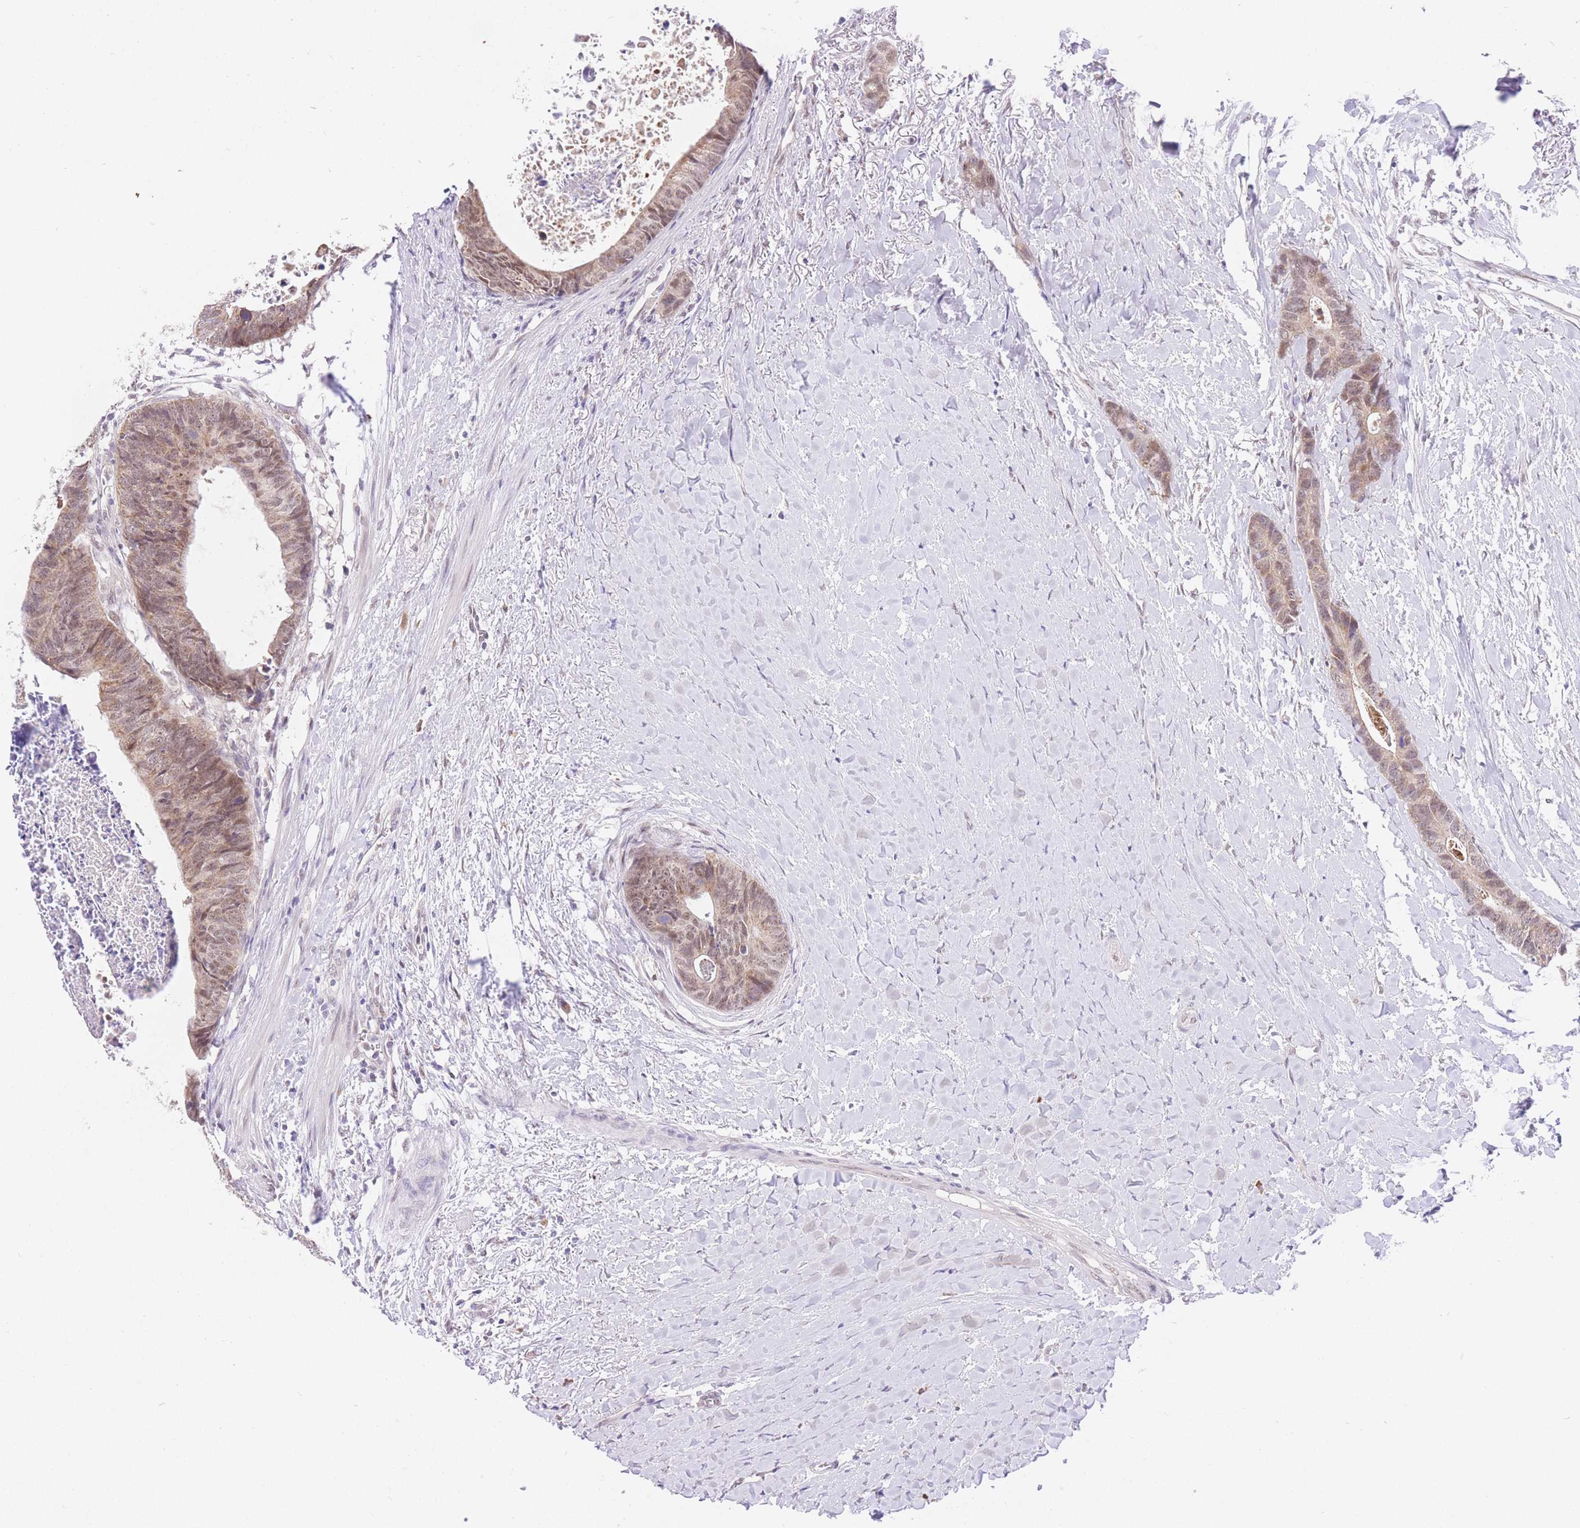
{"staining": {"intensity": "moderate", "quantity": ">75%", "location": "cytoplasmic/membranous,nuclear"}, "tissue": "colorectal cancer", "cell_type": "Tumor cells", "image_type": "cancer", "snomed": [{"axis": "morphology", "description": "Adenocarcinoma, NOS"}, {"axis": "topography", "description": "Colon"}], "caption": "DAB immunohistochemical staining of colorectal adenocarcinoma demonstrates moderate cytoplasmic/membranous and nuclear protein positivity in about >75% of tumor cells.", "gene": "UBXN7", "patient": {"sex": "female", "age": 57}}